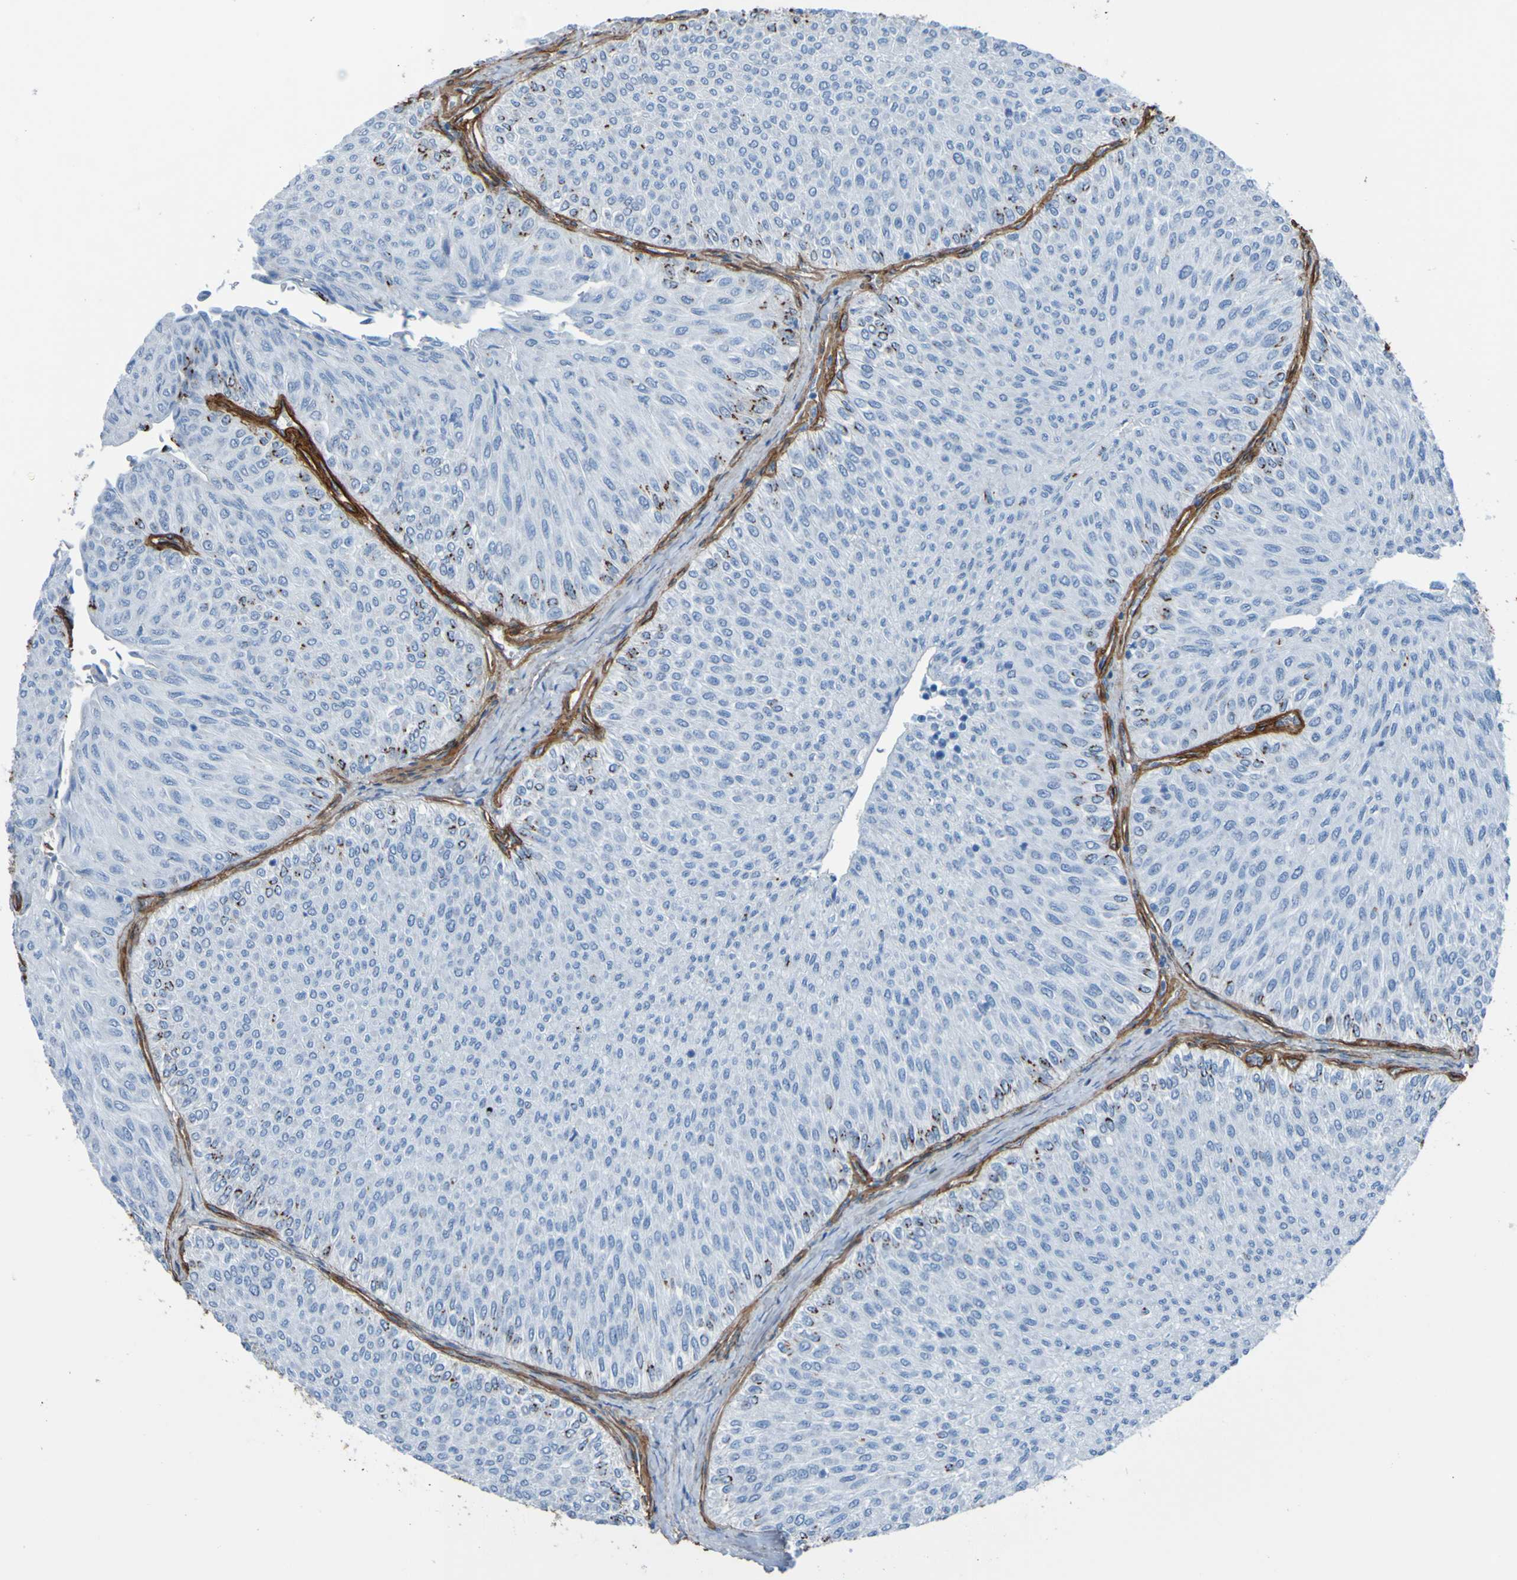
{"staining": {"intensity": "negative", "quantity": "none", "location": "none"}, "tissue": "urothelial cancer", "cell_type": "Tumor cells", "image_type": "cancer", "snomed": [{"axis": "morphology", "description": "Urothelial carcinoma, Low grade"}, {"axis": "topography", "description": "Urinary bladder"}], "caption": "Immunohistochemistry micrograph of human low-grade urothelial carcinoma stained for a protein (brown), which demonstrates no positivity in tumor cells. (DAB immunohistochemistry with hematoxylin counter stain).", "gene": "COL4A2", "patient": {"sex": "male", "age": 78}}